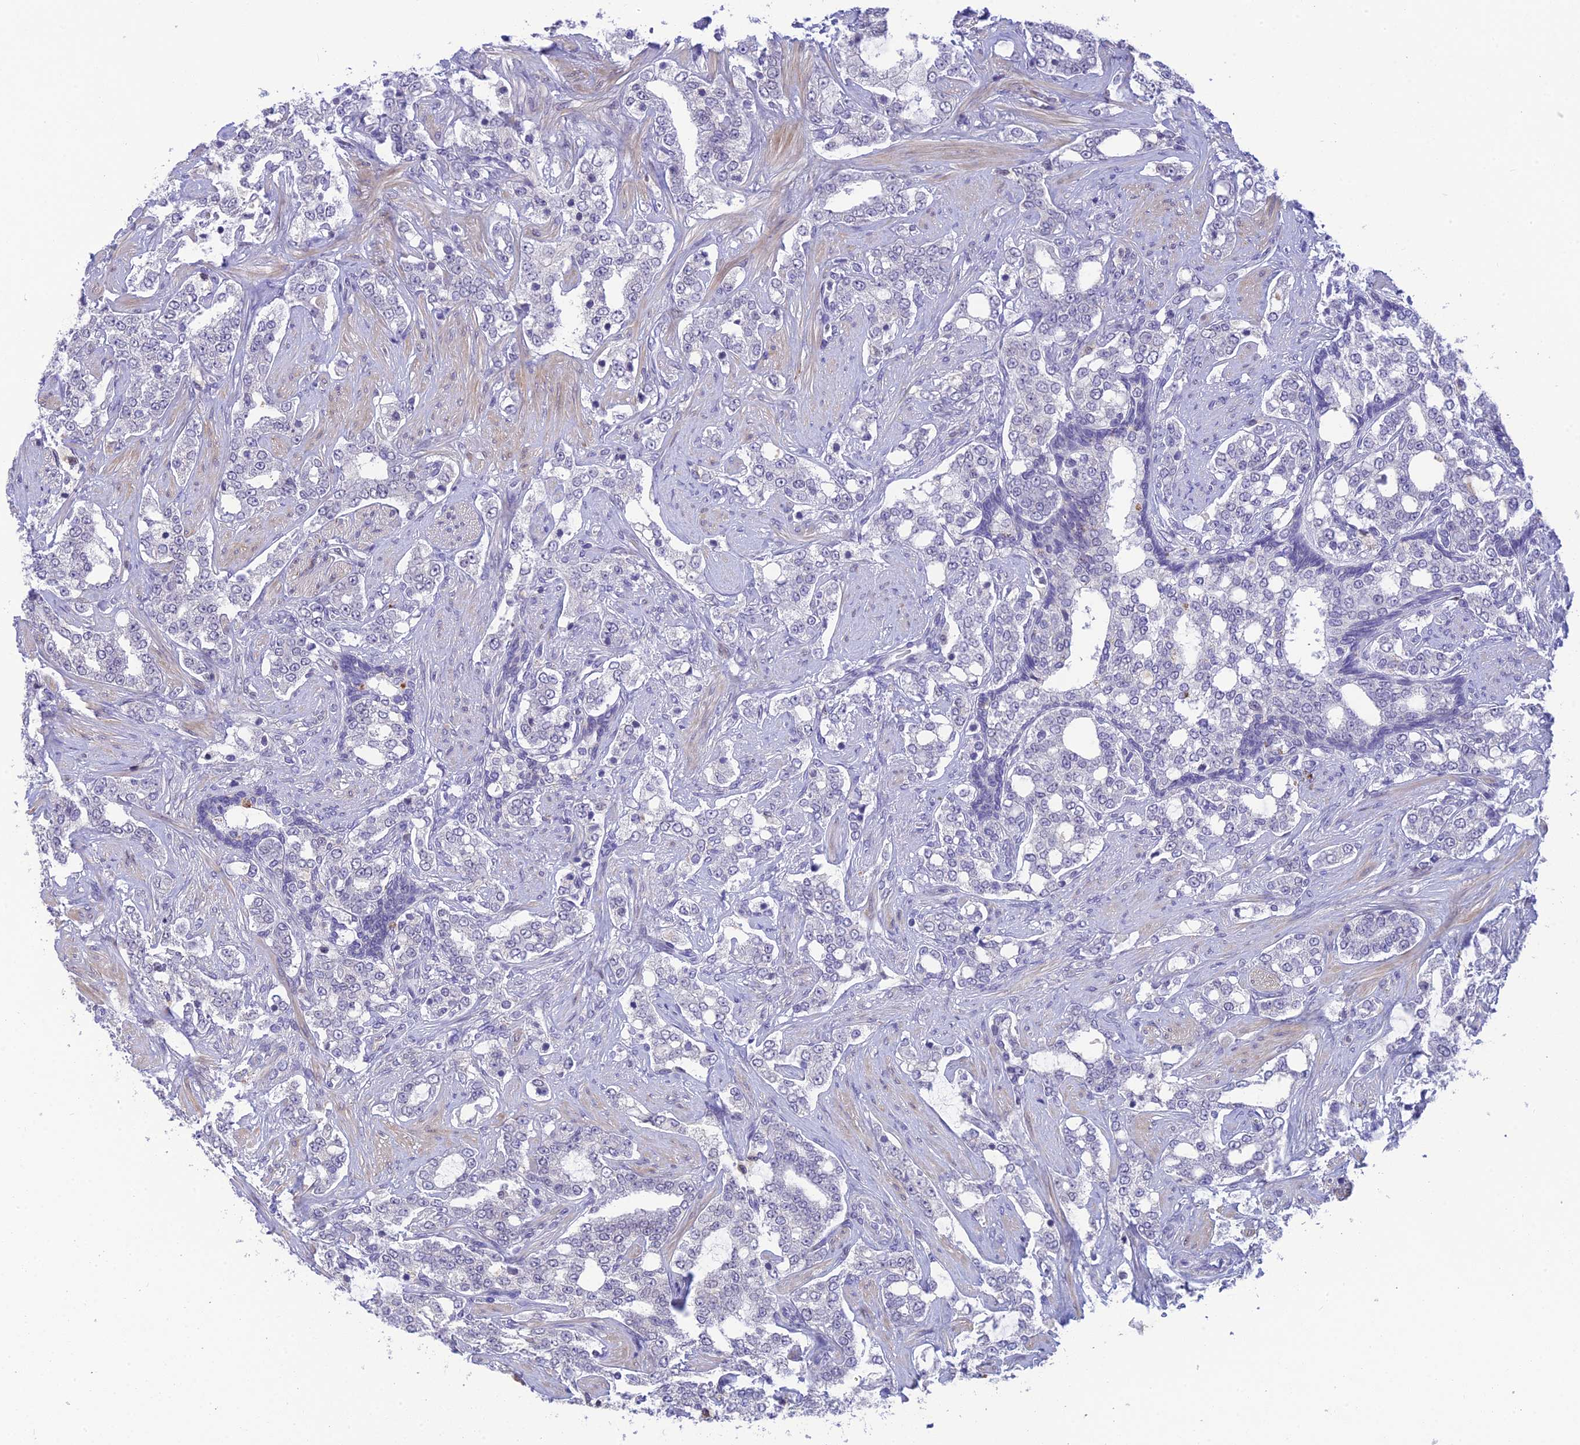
{"staining": {"intensity": "negative", "quantity": "none", "location": "none"}, "tissue": "prostate cancer", "cell_type": "Tumor cells", "image_type": "cancer", "snomed": [{"axis": "morphology", "description": "Adenocarcinoma, High grade"}, {"axis": "topography", "description": "Prostate"}], "caption": "Human prostate high-grade adenocarcinoma stained for a protein using immunohistochemistry (IHC) reveals no staining in tumor cells.", "gene": "BMT2", "patient": {"sex": "male", "age": 64}}